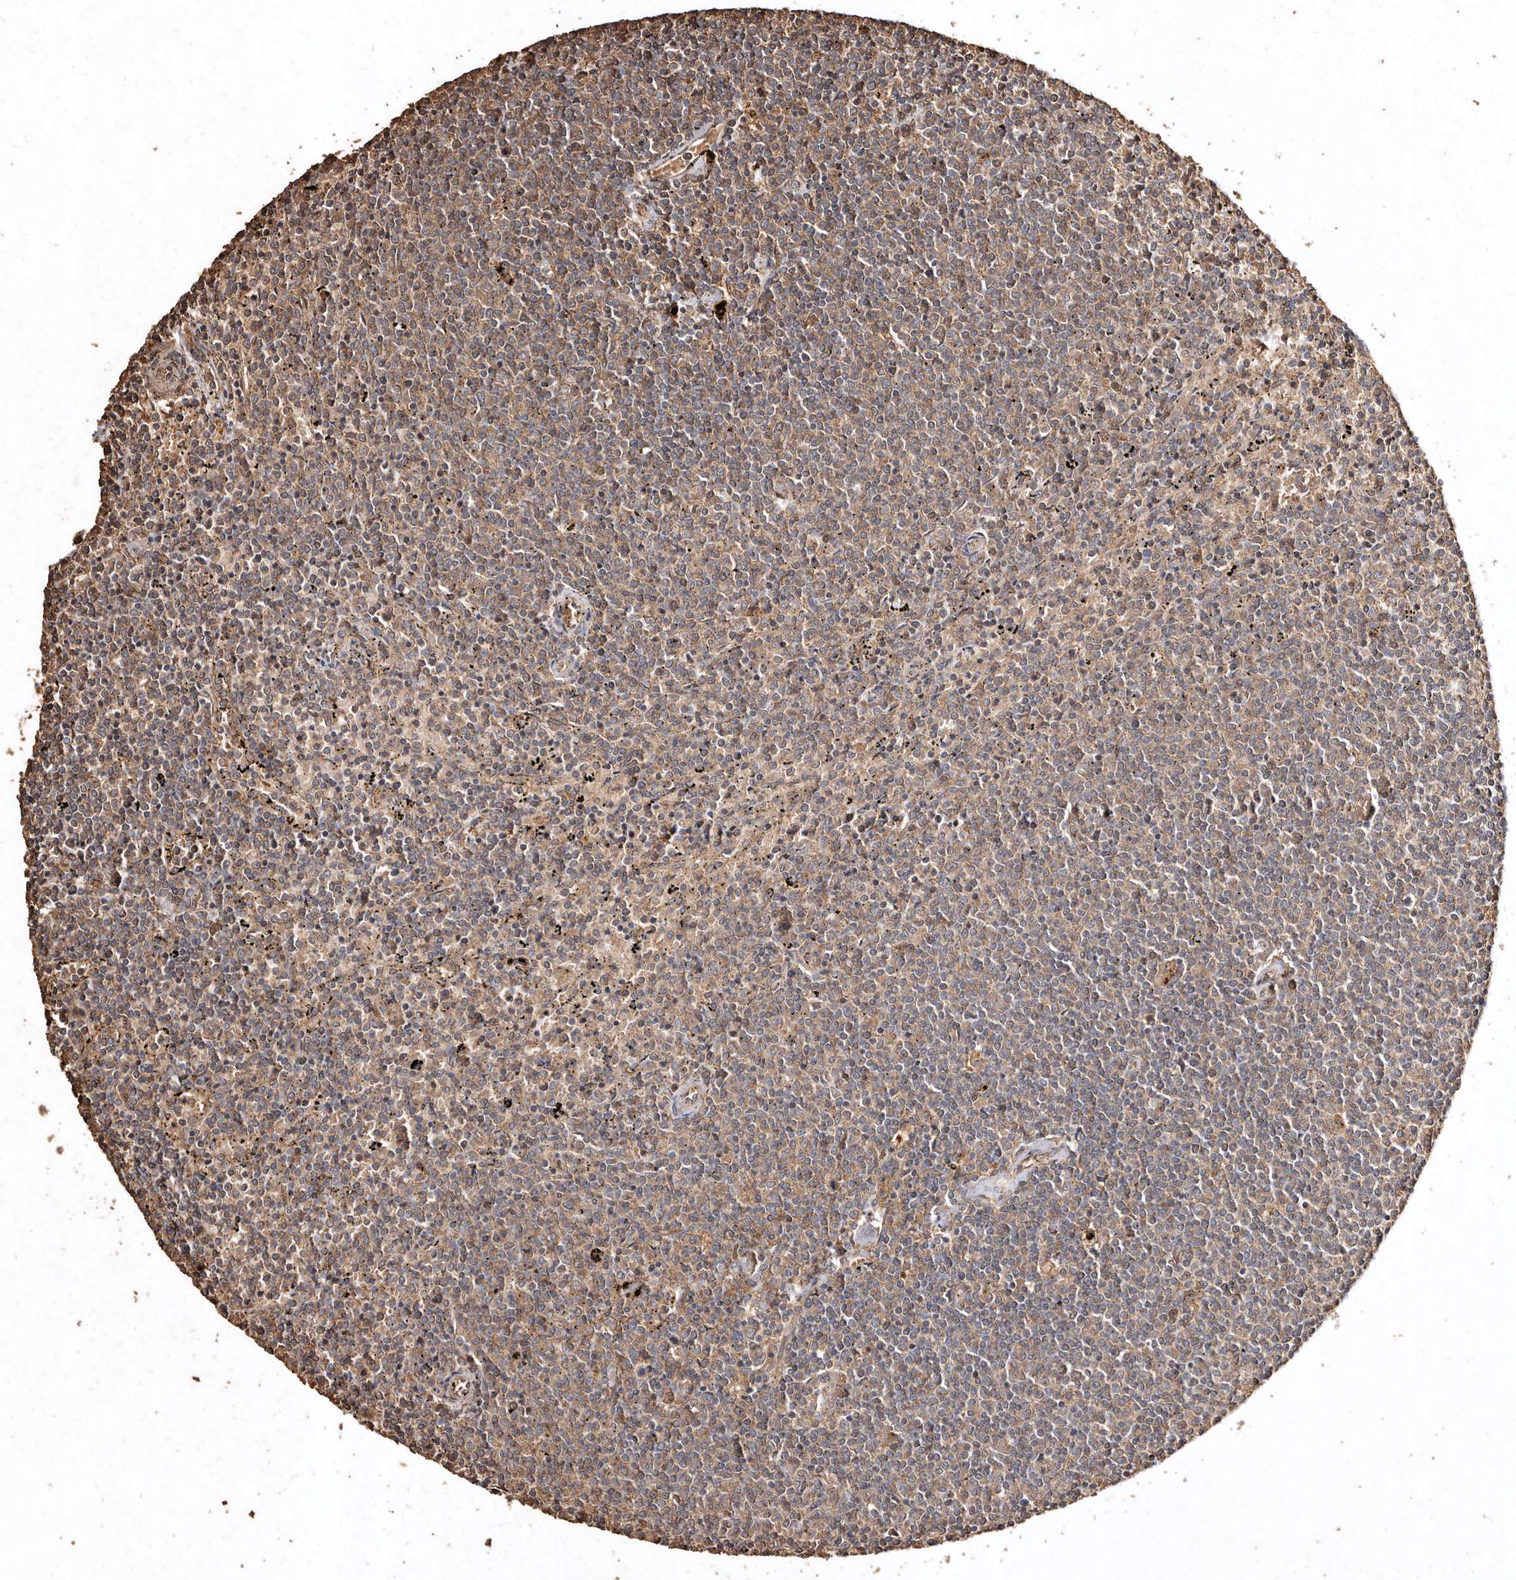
{"staining": {"intensity": "moderate", "quantity": "25%-75%", "location": "cytoplasmic/membranous"}, "tissue": "lymphoma", "cell_type": "Tumor cells", "image_type": "cancer", "snomed": [{"axis": "morphology", "description": "Malignant lymphoma, non-Hodgkin's type, Low grade"}, {"axis": "topography", "description": "Spleen"}], "caption": "Immunohistochemical staining of human low-grade malignant lymphoma, non-Hodgkin's type reveals medium levels of moderate cytoplasmic/membranous positivity in approximately 25%-75% of tumor cells.", "gene": "FARS2", "patient": {"sex": "female", "age": 50}}